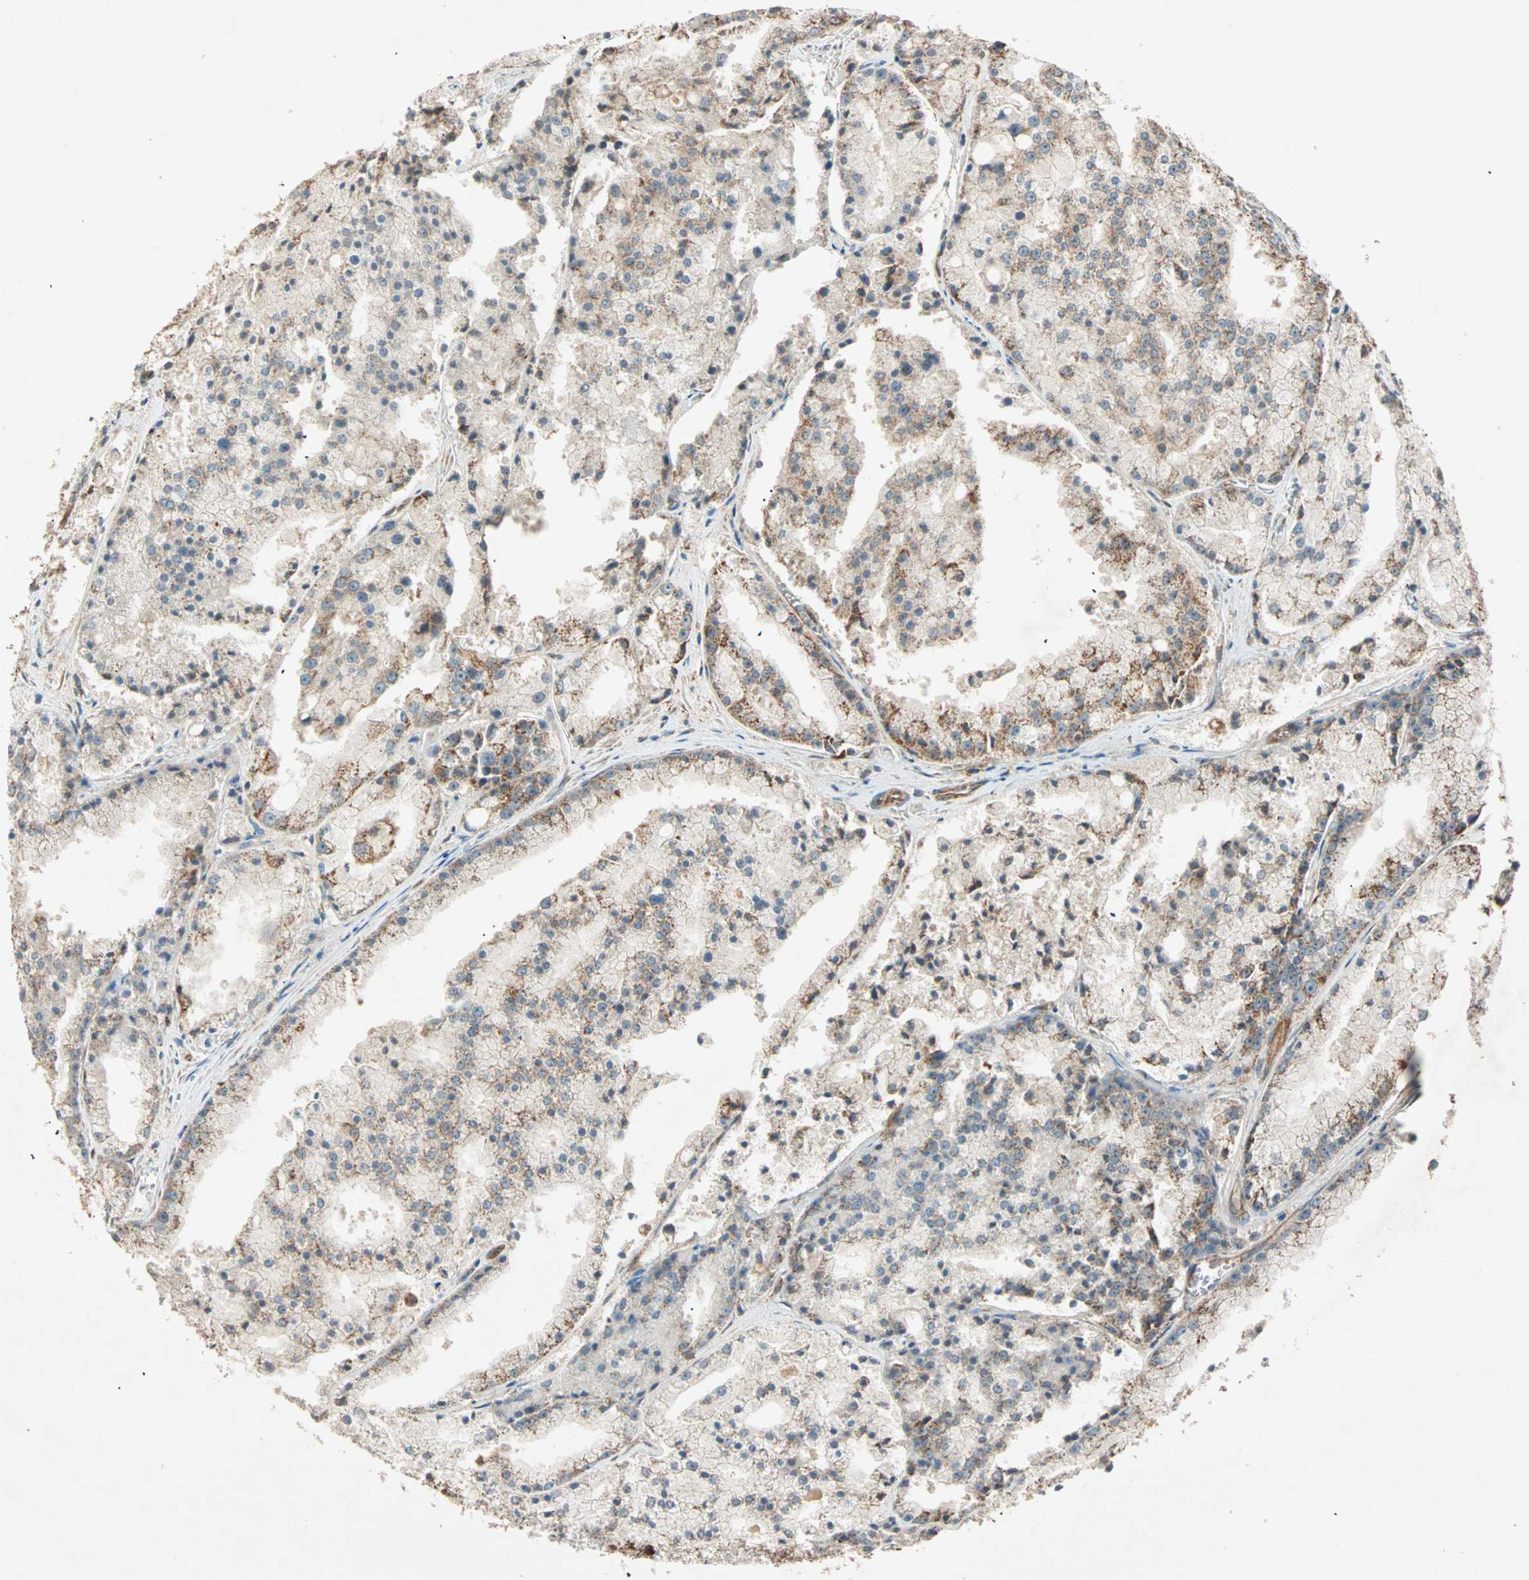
{"staining": {"intensity": "moderate", "quantity": "25%-75%", "location": "cytoplasmic/membranous"}, "tissue": "prostate cancer", "cell_type": "Tumor cells", "image_type": "cancer", "snomed": [{"axis": "morphology", "description": "Adenocarcinoma, Low grade"}, {"axis": "topography", "description": "Prostate"}], "caption": "Human prostate cancer (low-grade adenocarcinoma) stained for a protein (brown) exhibits moderate cytoplasmic/membranous positive staining in about 25%-75% of tumor cells.", "gene": "MAPK1", "patient": {"sex": "male", "age": 64}}